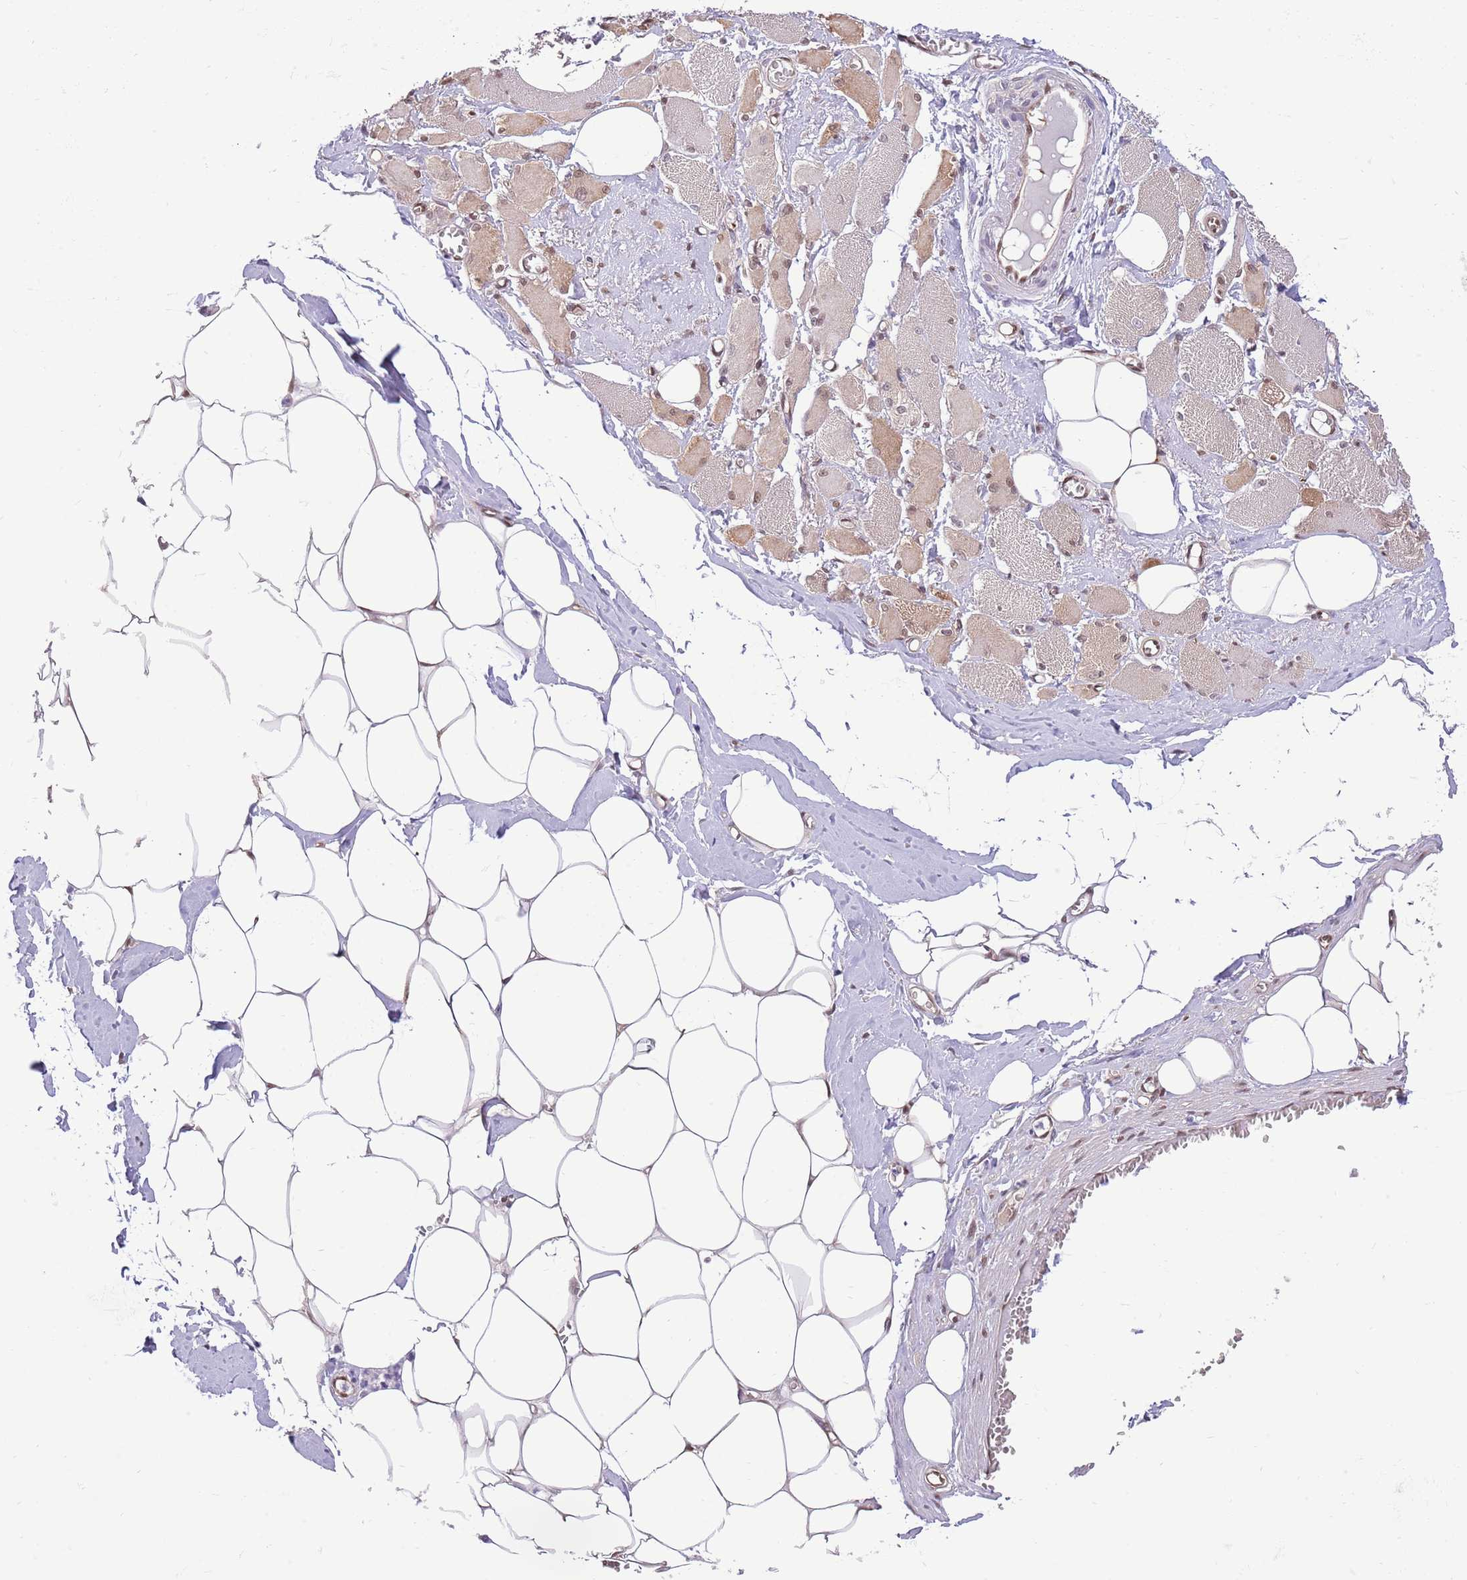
{"staining": {"intensity": "weak", "quantity": "<25%", "location": "cytoplasmic/membranous,nuclear"}, "tissue": "skeletal muscle", "cell_type": "Myocytes", "image_type": "normal", "snomed": [{"axis": "morphology", "description": "Normal tissue, NOS"}, {"axis": "morphology", "description": "Basal cell carcinoma"}, {"axis": "topography", "description": "Skeletal muscle"}], "caption": "A histopathology image of skeletal muscle stained for a protein exhibits no brown staining in myocytes. Nuclei are stained in blue.", "gene": "NSFL1C", "patient": {"sex": "female", "age": 64}}